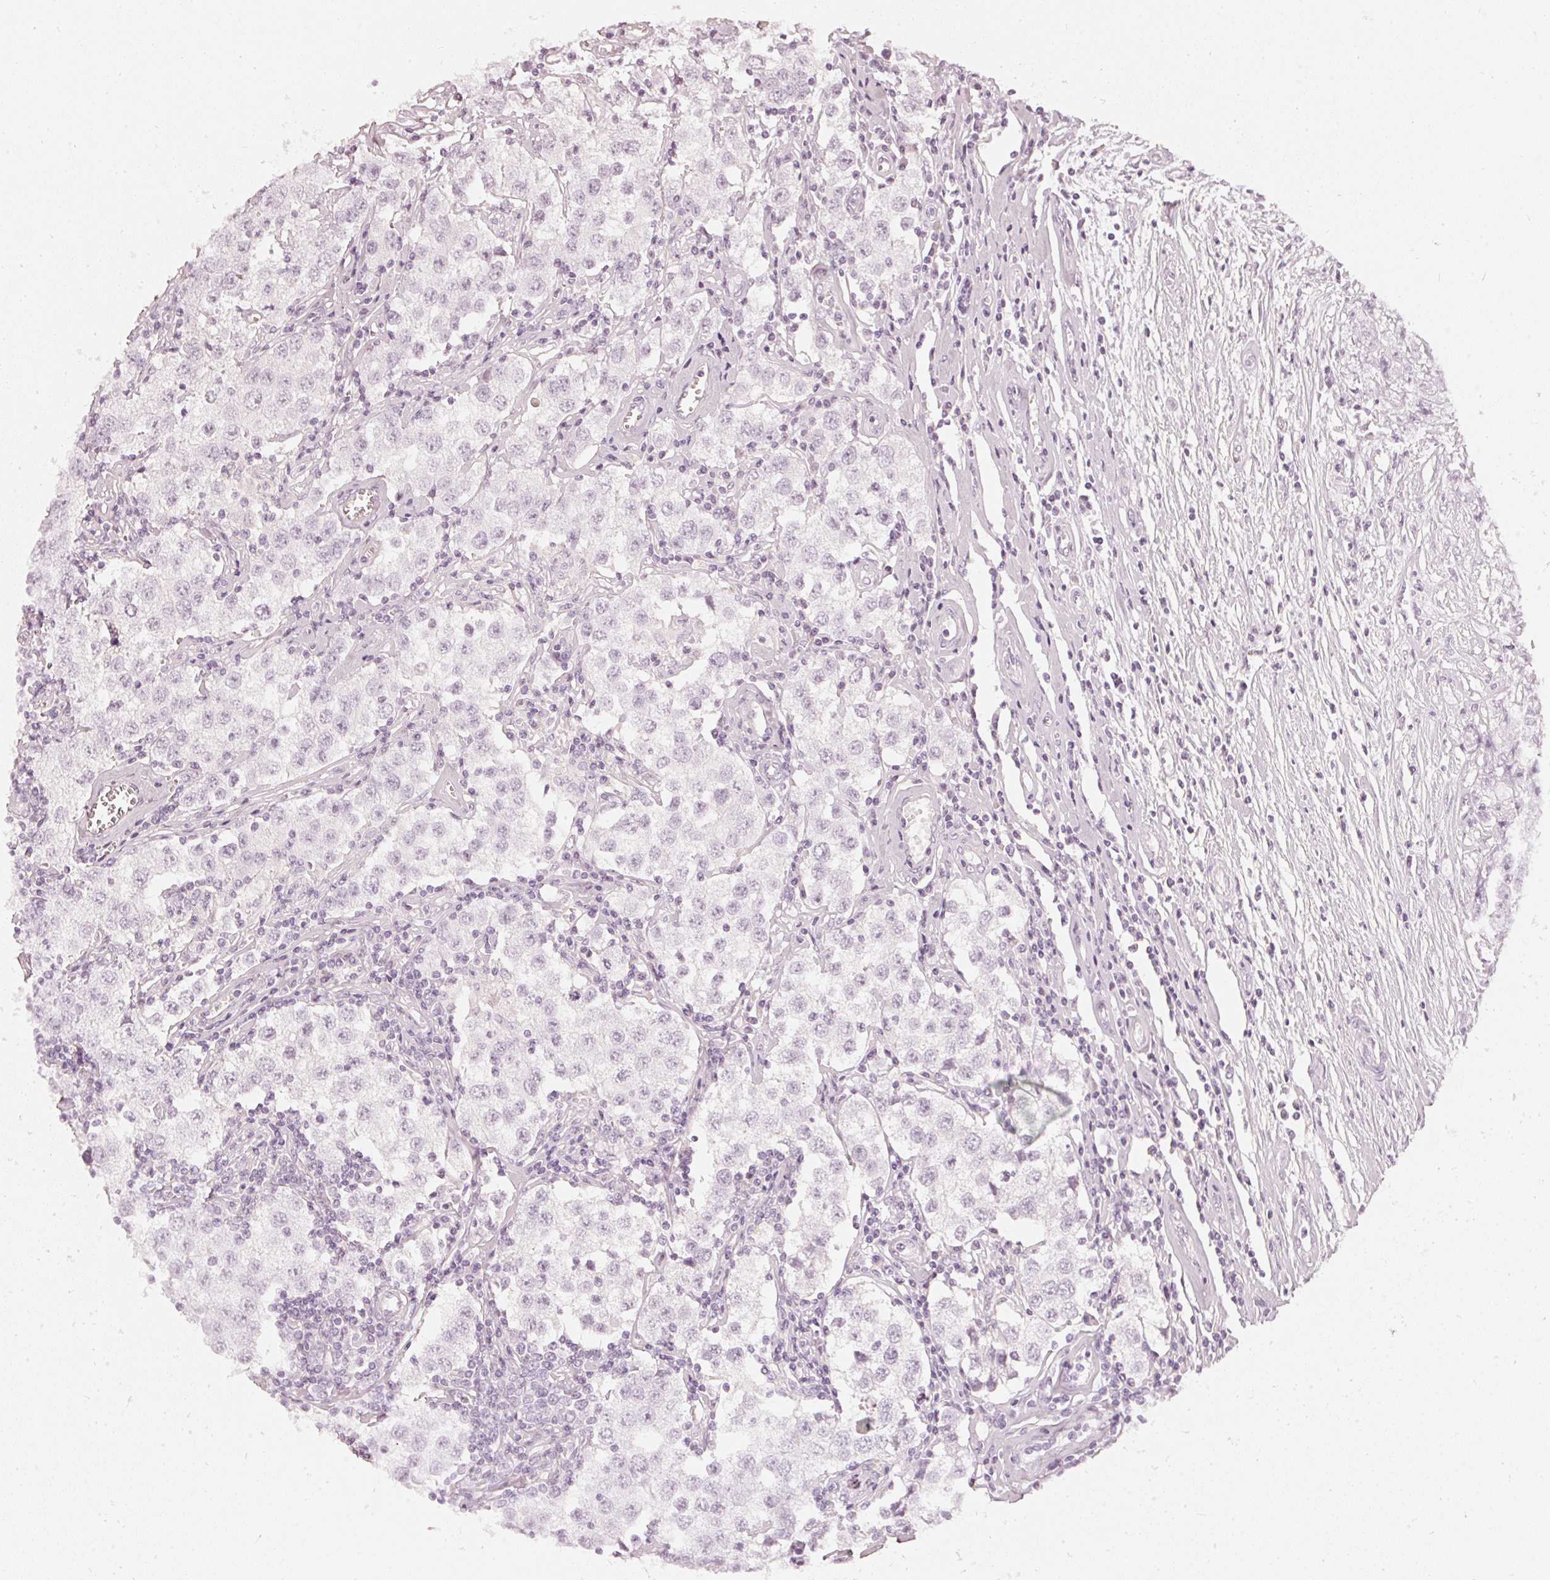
{"staining": {"intensity": "negative", "quantity": "none", "location": "none"}, "tissue": "testis cancer", "cell_type": "Tumor cells", "image_type": "cancer", "snomed": [{"axis": "morphology", "description": "Seminoma, NOS"}, {"axis": "morphology", "description": "Carcinoma, Embryonal, NOS"}, {"axis": "topography", "description": "Testis"}], "caption": "An immunohistochemistry (IHC) micrograph of testis embryonal carcinoma is shown. There is no staining in tumor cells of testis embryonal carcinoma. The staining is performed using DAB brown chromogen with nuclei counter-stained in using hematoxylin.", "gene": "CNP", "patient": {"sex": "male", "age": 43}}